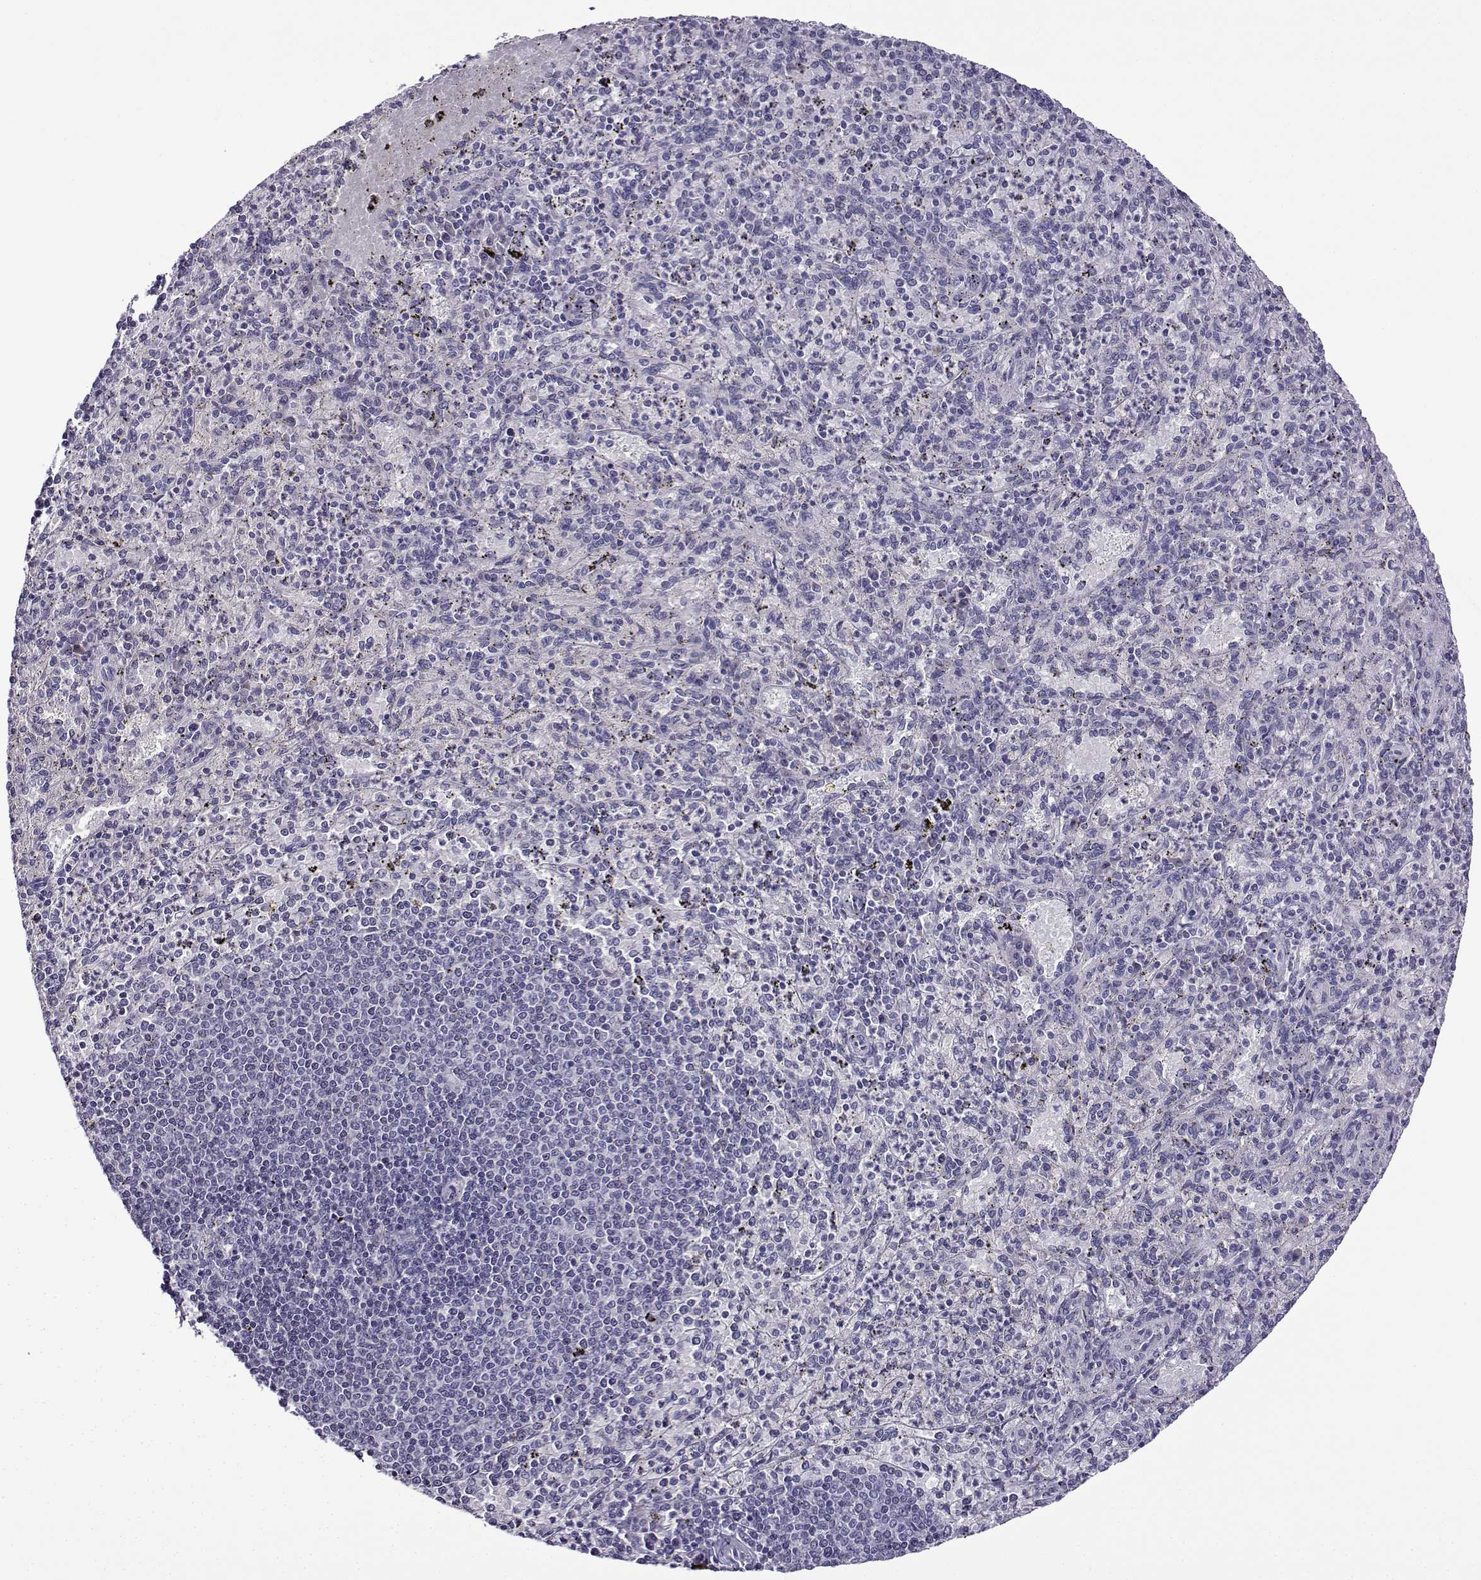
{"staining": {"intensity": "negative", "quantity": "none", "location": "none"}, "tissue": "spleen", "cell_type": "Cells in red pulp", "image_type": "normal", "snomed": [{"axis": "morphology", "description": "Normal tissue, NOS"}, {"axis": "topography", "description": "Spleen"}], "caption": "IHC photomicrograph of unremarkable spleen: spleen stained with DAB exhibits no significant protein positivity in cells in red pulp.", "gene": "SPACA7", "patient": {"sex": "male", "age": 60}}